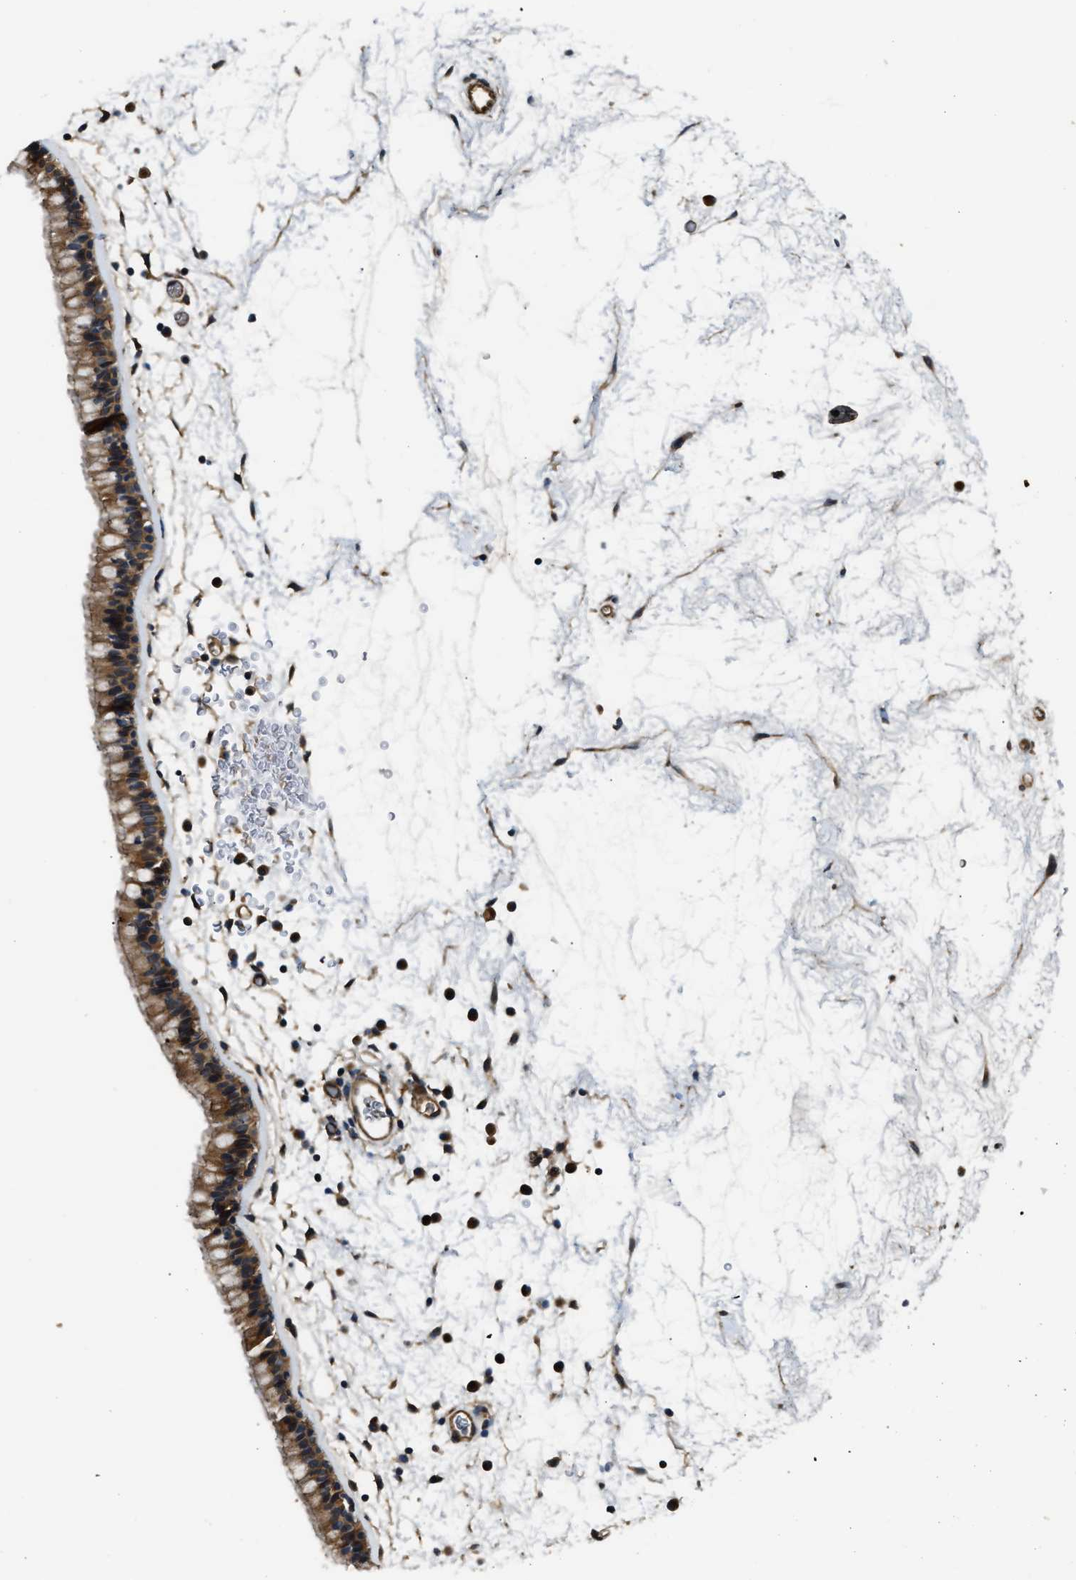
{"staining": {"intensity": "moderate", "quantity": ">75%", "location": "cytoplasmic/membranous"}, "tissue": "nasopharynx", "cell_type": "Respiratory epithelial cells", "image_type": "normal", "snomed": [{"axis": "morphology", "description": "Normal tissue, NOS"}, {"axis": "morphology", "description": "Inflammation, NOS"}, {"axis": "topography", "description": "Nasopharynx"}], "caption": "A photomicrograph of human nasopharynx stained for a protein shows moderate cytoplasmic/membranous brown staining in respiratory epithelial cells.", "gene": "PNPLA8", "patient": {"sex": "male", "age": 48}}